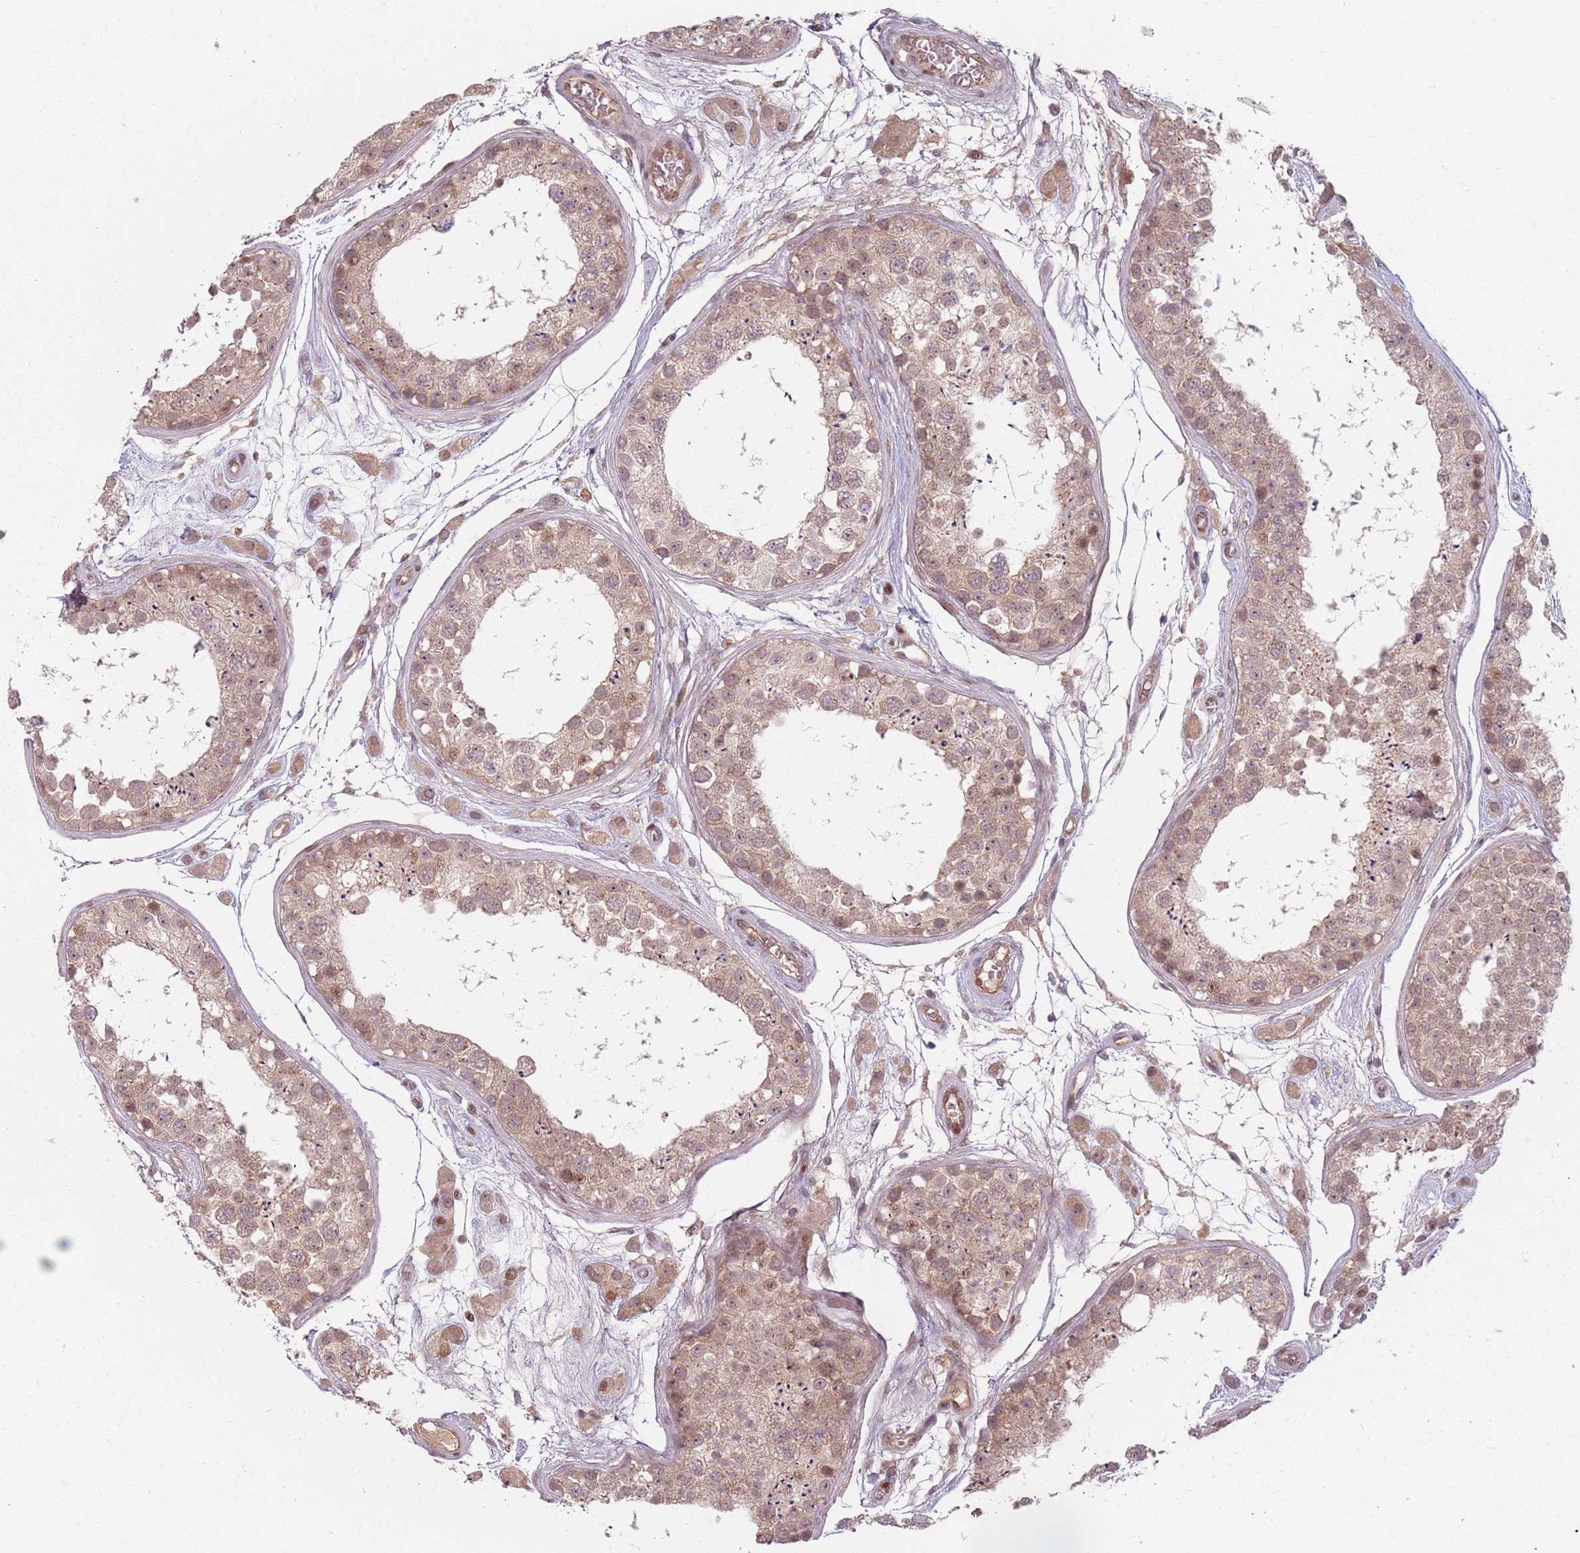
{"staining": {"intensity": "moderate", "quantity": "25%-75%", "location": "cytoplasmic/membranous,nuclear"}, "tissue": "testis", "cell_type": "Cells in seminiferous ducts", "image_type": "normal", "snomed": [{"axis": "morphology", "description": "Normal tissue, NOS"}, {"axis": "topography", "description": "Testis"}], "caption": "This photomicrograph shows IHC staining of unremarkable human testis, with medium moderate cytoplasmic/membranous,nuclear expression in about 25%-75% of cells in seminiferous ducts.", "gene": "ADGRG1", "patient": {"sex": "male", "age": 25}}